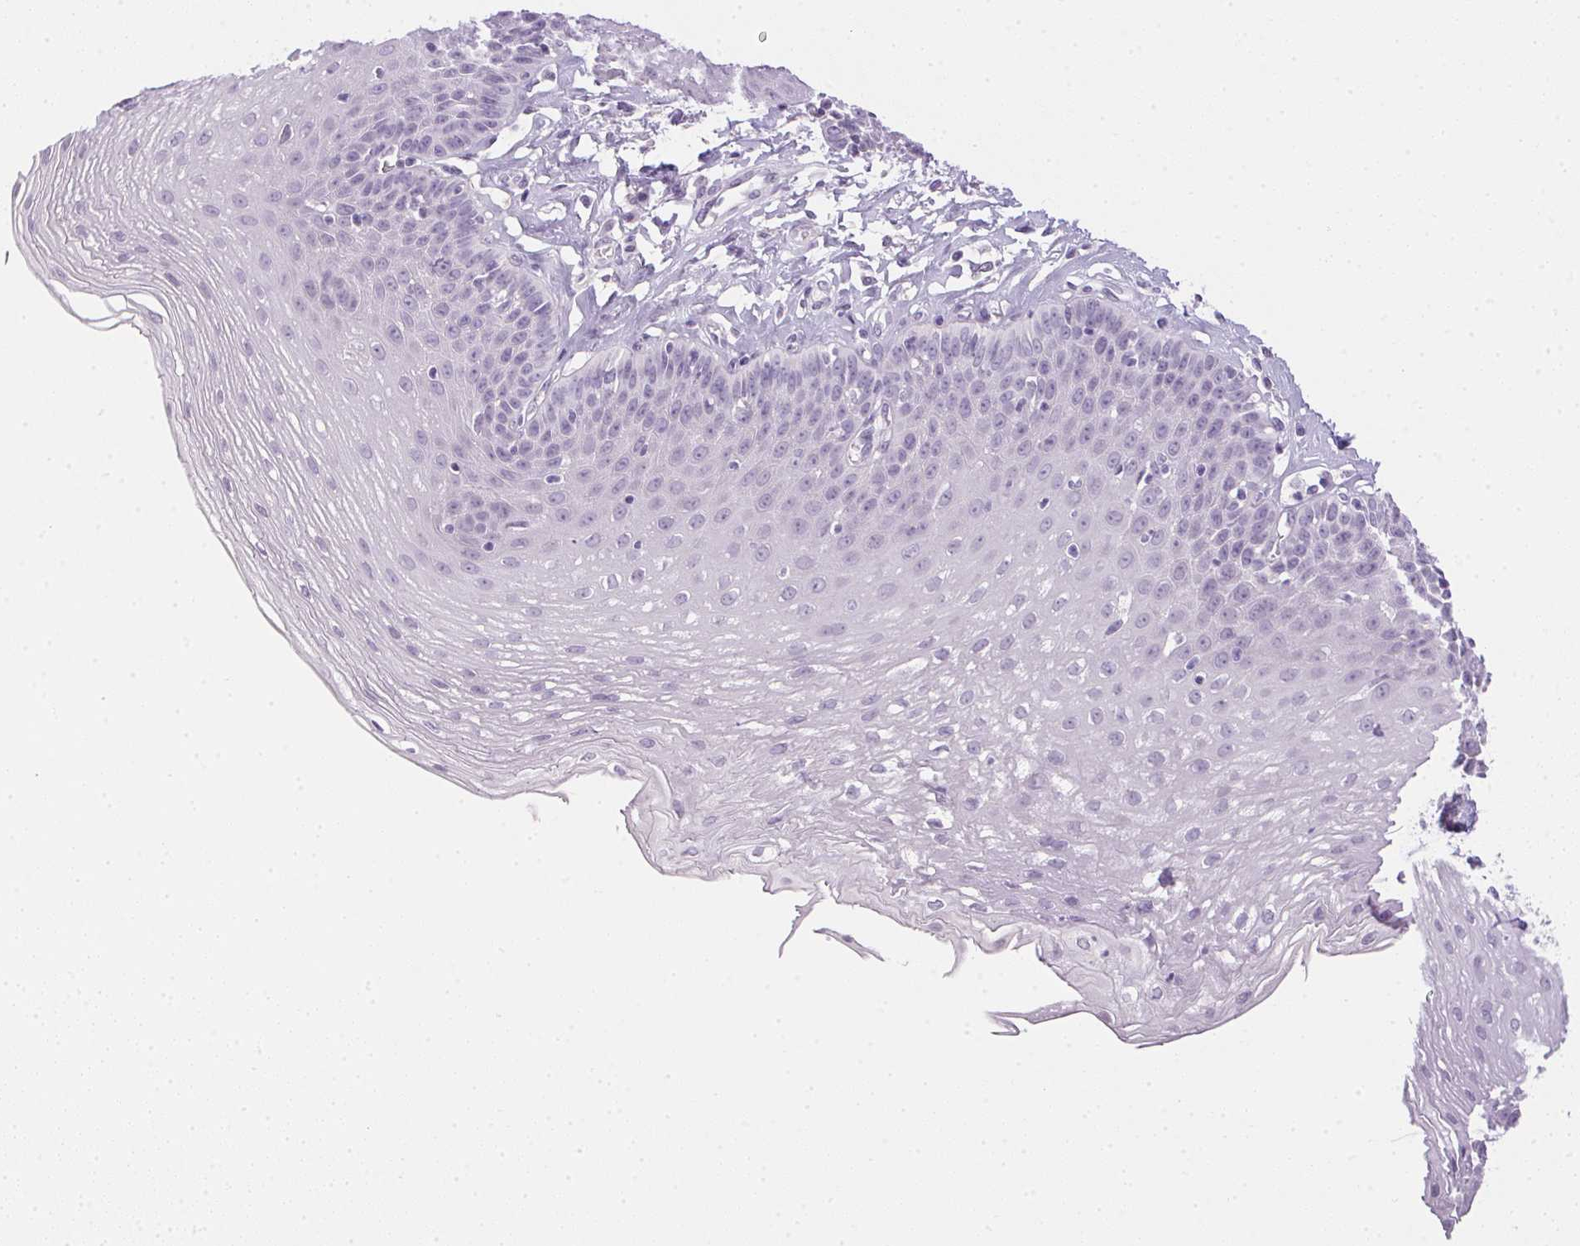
{"staining": {"intensity": "negative", "quantity": "none", "location": "none"}, "tissue": "esophagus", "cell_type": "Squamous epithelial cells", "image_type": "normal", "snomed": [{"axis": "morphology", "description": "Normal tissue, NOS"}, {"axis": "topography", "description": "Esophagus"}], "caption": "Squamous epithelial cells are negative for brown protein staining in benign esophagus. (Stains: DAB (3,3'-diaminobenzidine) immunohistochemistry (IHC) with hematoxylin counter stain, Microscopy: brightfield microscopy at high magnification).", "gene": "PRL", "patient": {"sex": "female", "age": 81}}